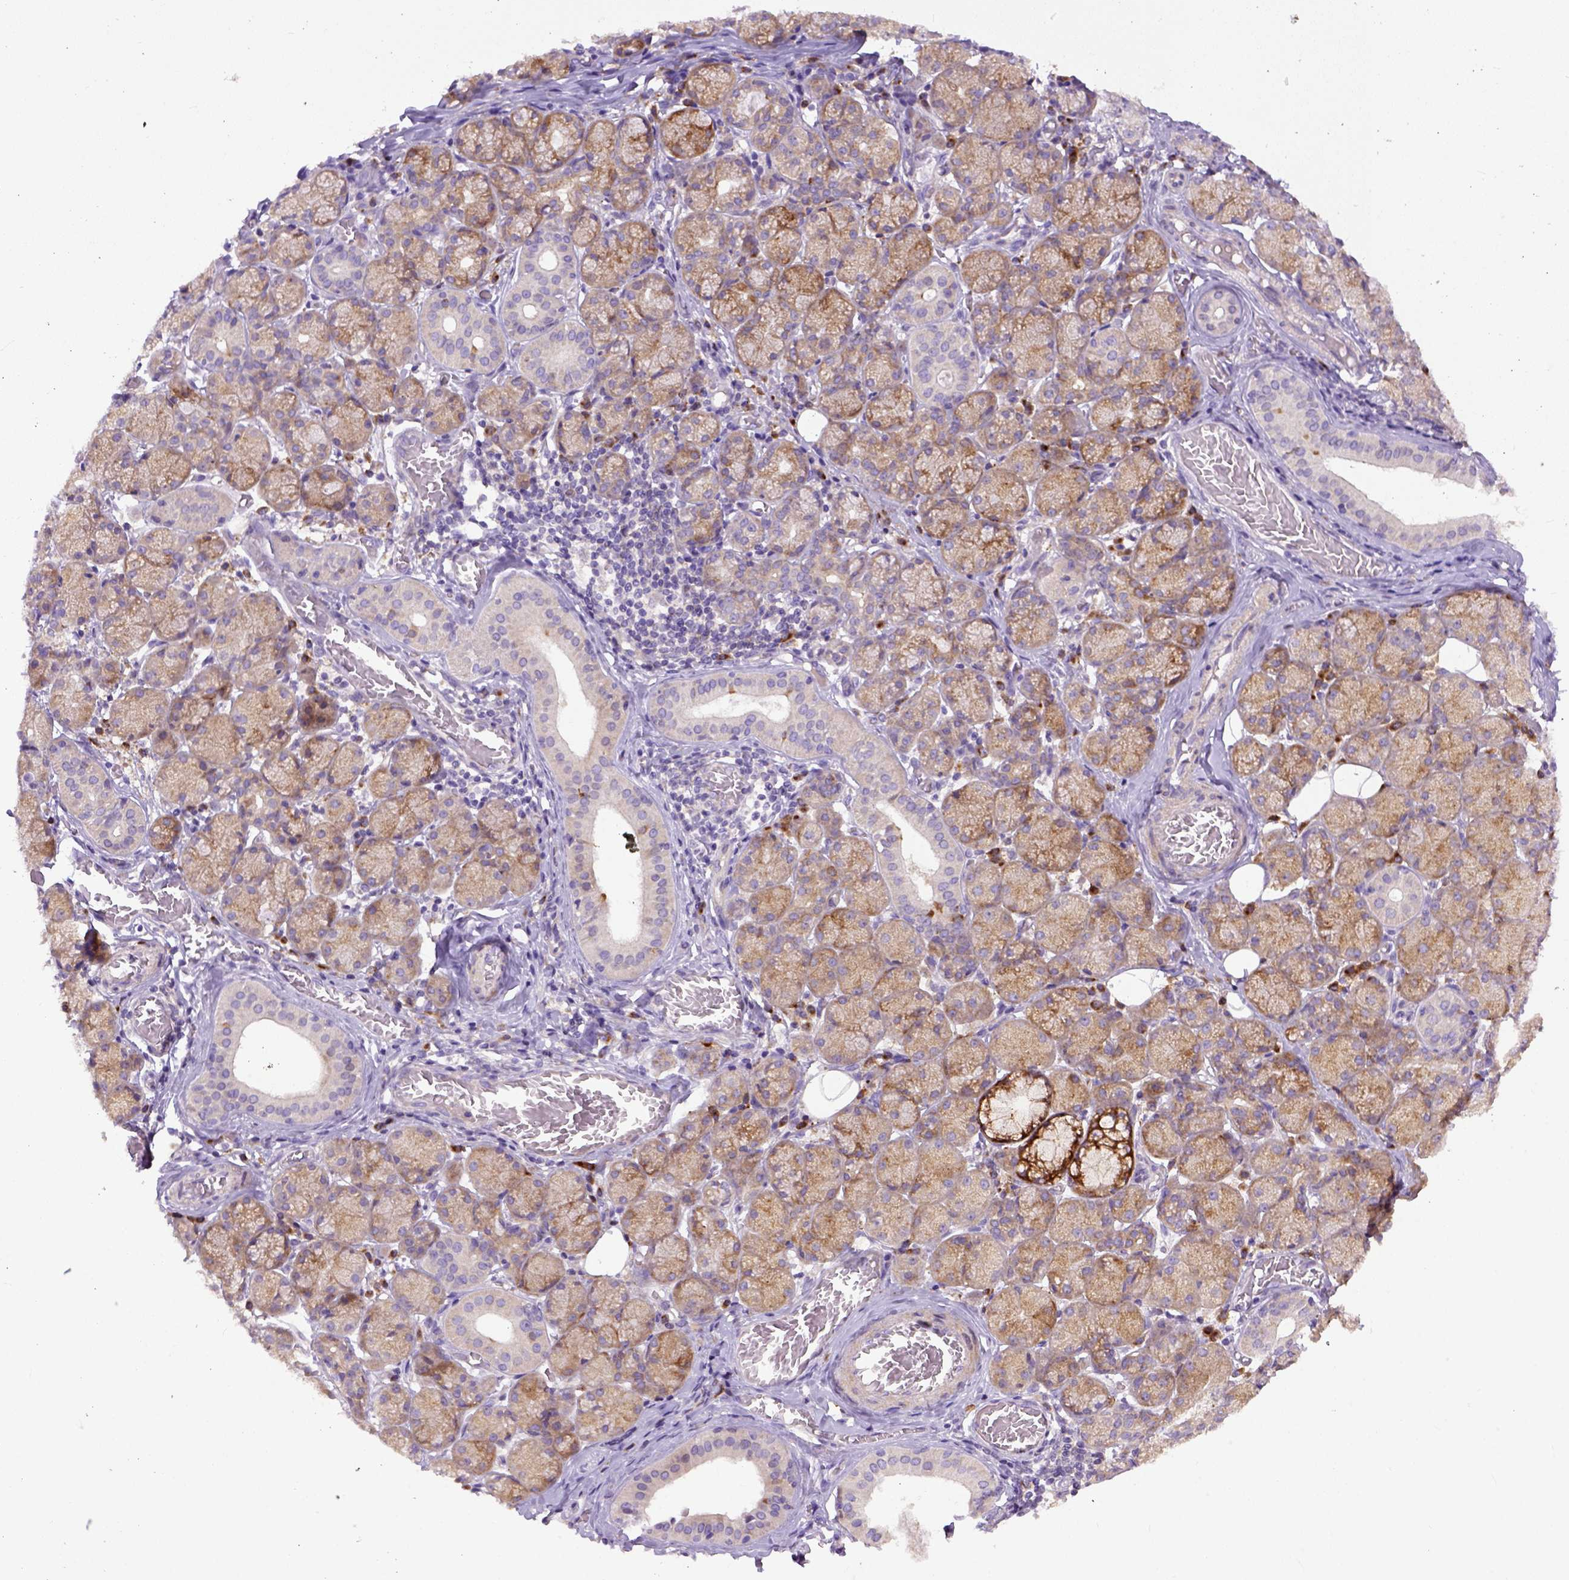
{"staining": {"intensity": "moderate", "quantity": ">75%", "location": "cytoplasmic/membranous"}, "tissue": "salivary gland", "cell_type": "Glandular cells", "image_type": "normal", "snomed": [{"axis": "morphology", "description": "Normal tissue, NOS"}, {"axis": "topography", "description": "Salivary gland"}, {"axis": "topography", "description": "Peripheral nerve tissue"}], "caption": "Protein staining of normal salivary gland demonstrates moderate cytoplasmic/membranous positivity in about >75% of glandular cells.", "gene": "CPNE1", "patient": {"sex": "female", "age": 24}}